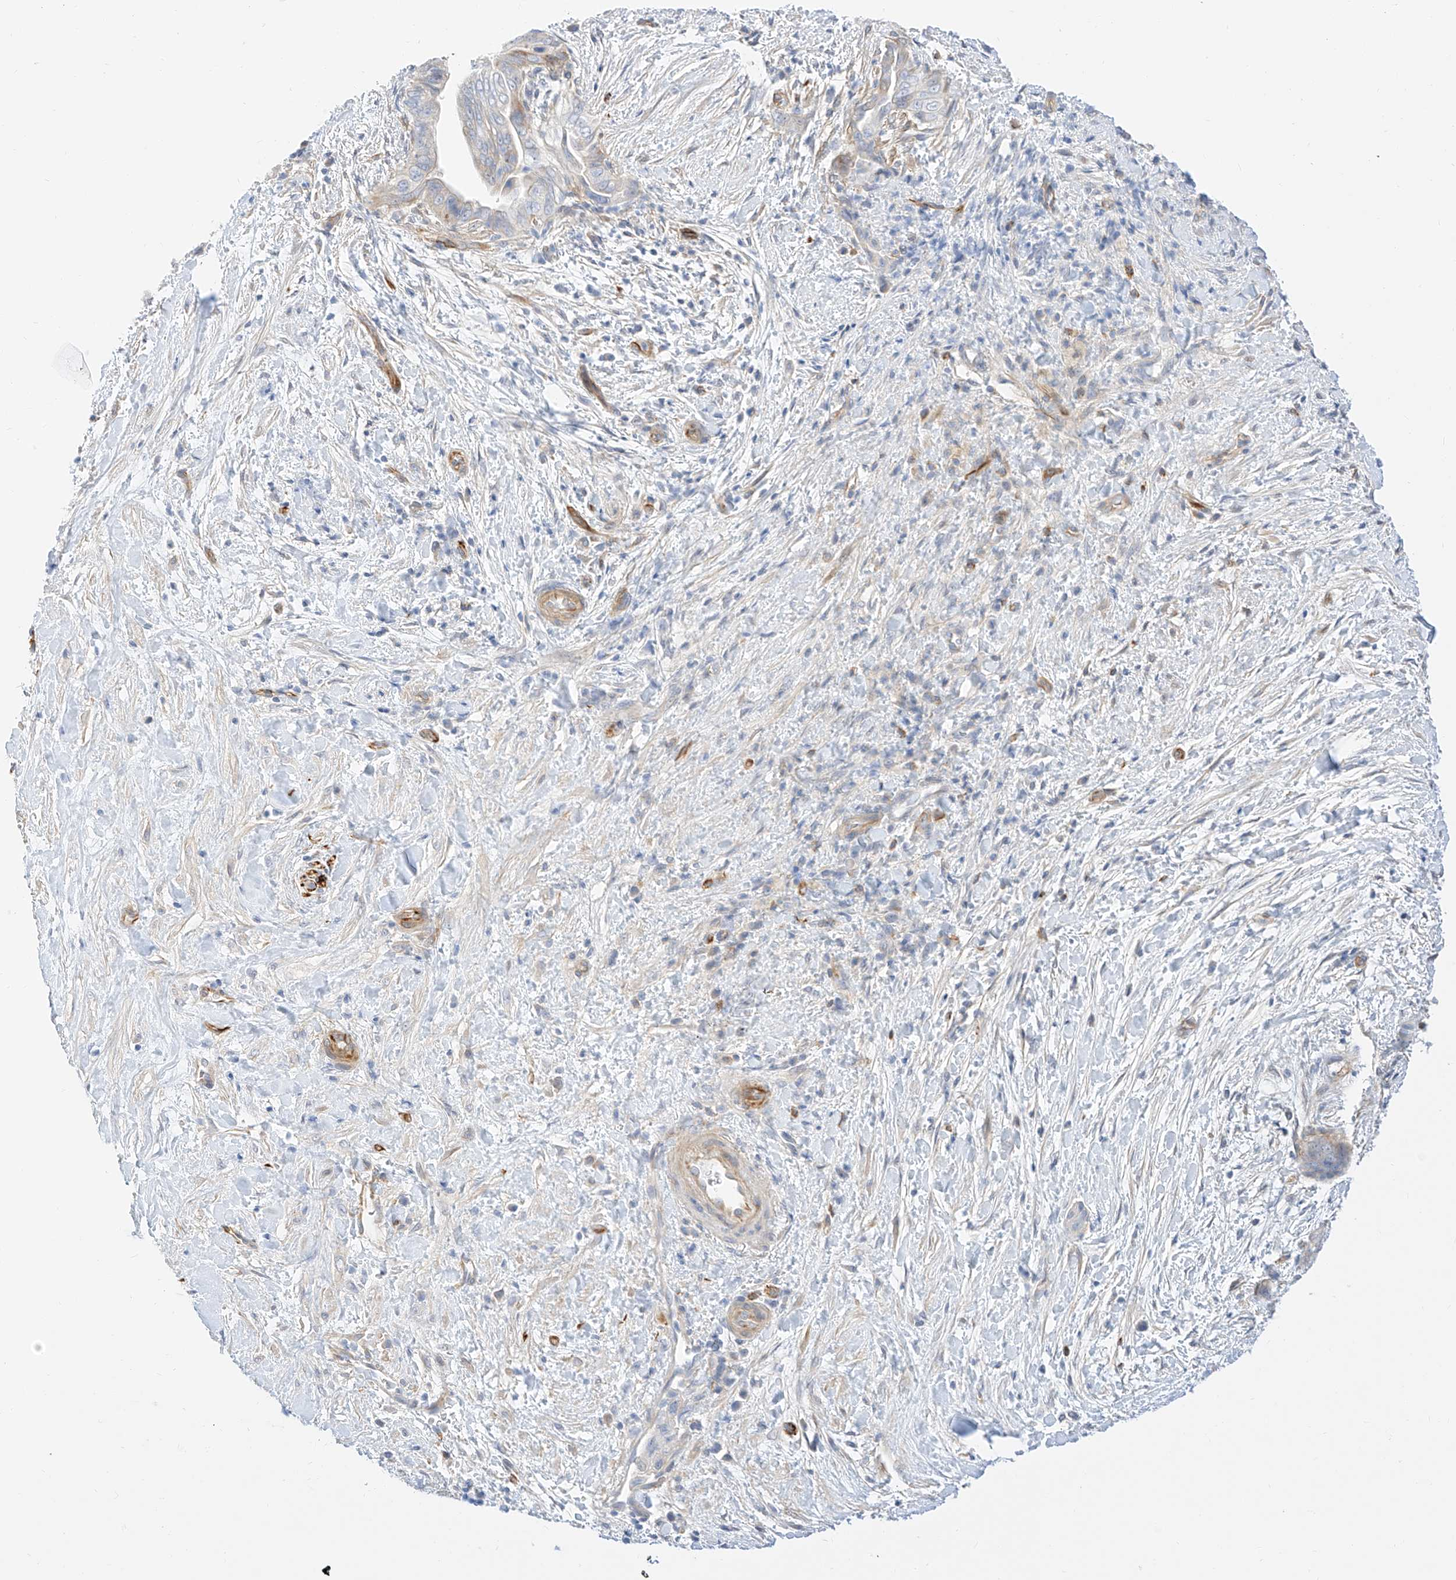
{"staining": {"intensity": "weak", "quantity": "<25%", "location": "cytoplasmic/membranous"}, "tissue": "pancreatic cancer", "cell_type": "Tumor cells", "image_type": "cancer", "snomed": [{"axis": "morphology", "description": "Adenocarcinoma, NOS"}, {"axis": "topography", "description": "Pancreas"}], "caption": "IHC image of pancreatic cancer (adenocarcinoma) stained for a protein (brown), which shows no expression in tumor cells.", "gene": "CDCP2", "patient": {"sex": "male", "age": 75}}